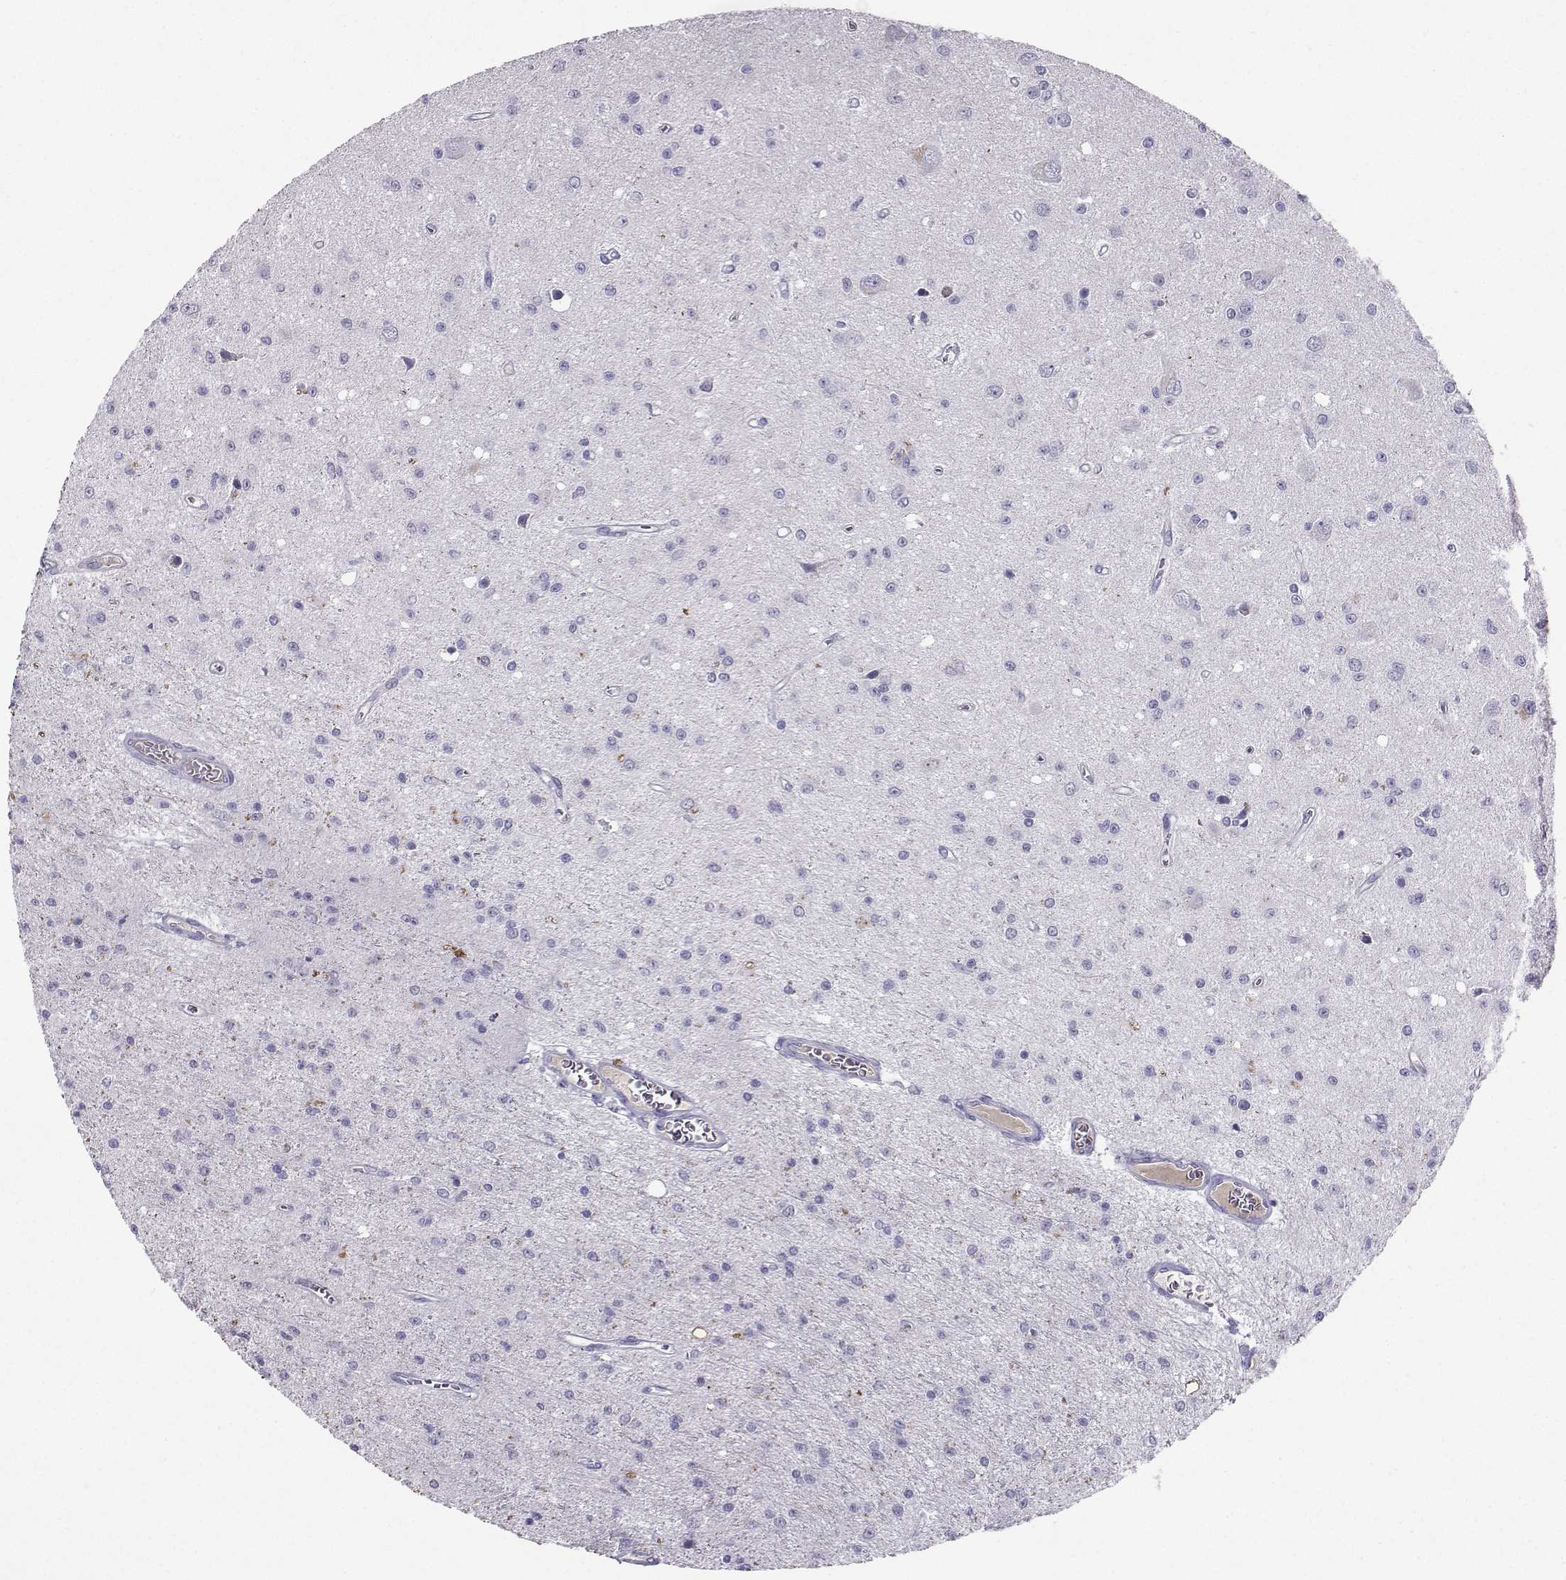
{"staining": {"intensity": "negative", "quantity": "none", "location": "none"}, "tissue": "glioma", "cell_type": "Tumor cells", "image_type": "cancer", "snomed": [{"axis": "morphology", "description": "Glioma, malignant, Low grade"}, {"axis": "topography", "description": "Brain"}], "caption": "DAB immunohistochemical staining of low-grade glioma (malignant) shows no significant expression in tumor cells.", "gene": "GRIK4", "patient": {"sex": "female", "age": 45}}